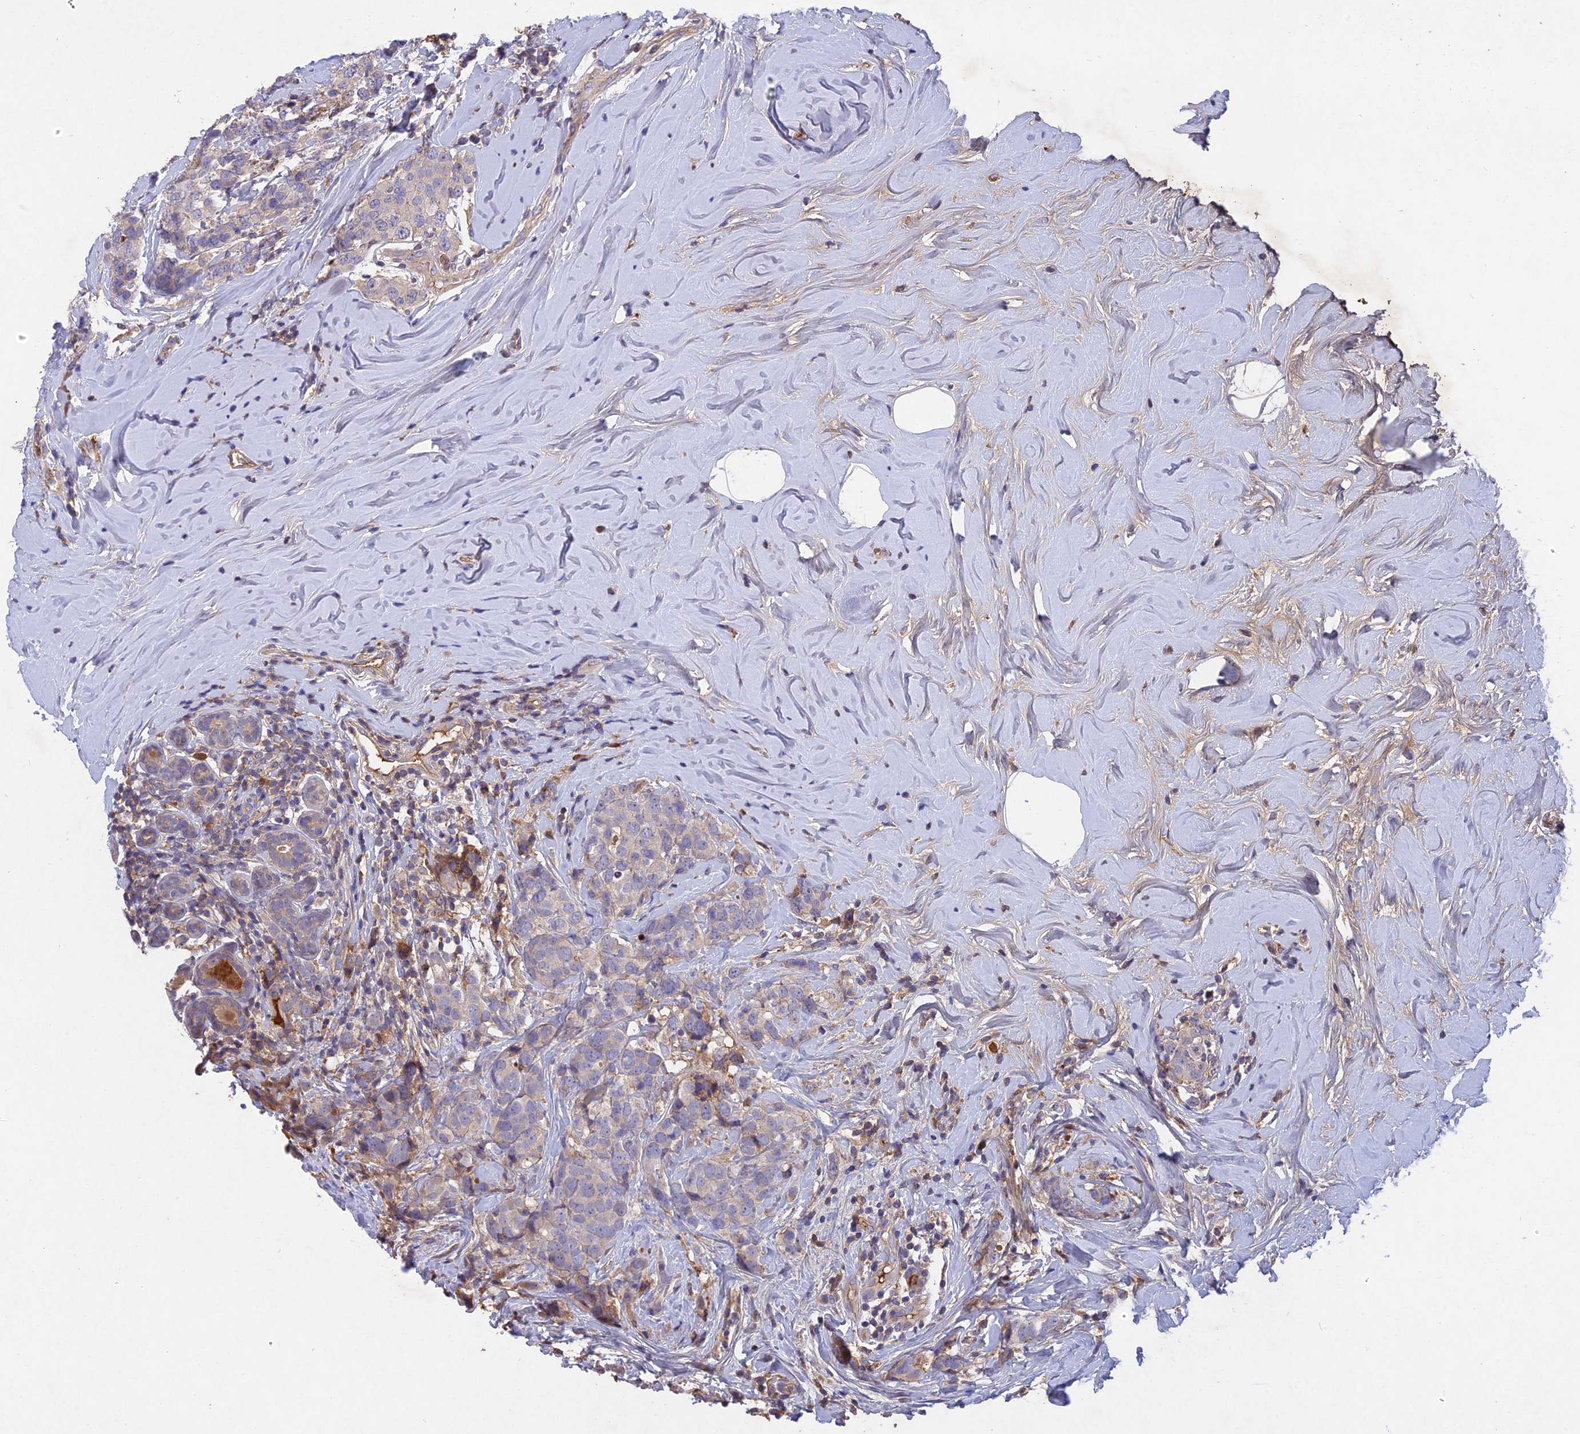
{"staining": {"intensity": "negative", "quantity": "none", "location": "none"}, "tissue": "breast cancer", "cell_type": "Tumor cells", "image_type": "cancer", "snomed": [{"axis": "morphology", "description": "Lobular carcinoma"}, {"axis": "topography", "description": "Breast"}], "caption": "Lobular carcinoma (breast) was stained to show a protein in brown. There is no significant positivity in tumor cells. (Brightfield microscopy of DAB (3,3'-diaminobenzidine) immunohistochemistry (IHC) at high magnification).", "gene": "ADO", "patient": {"sex": "female", "age": 59}}